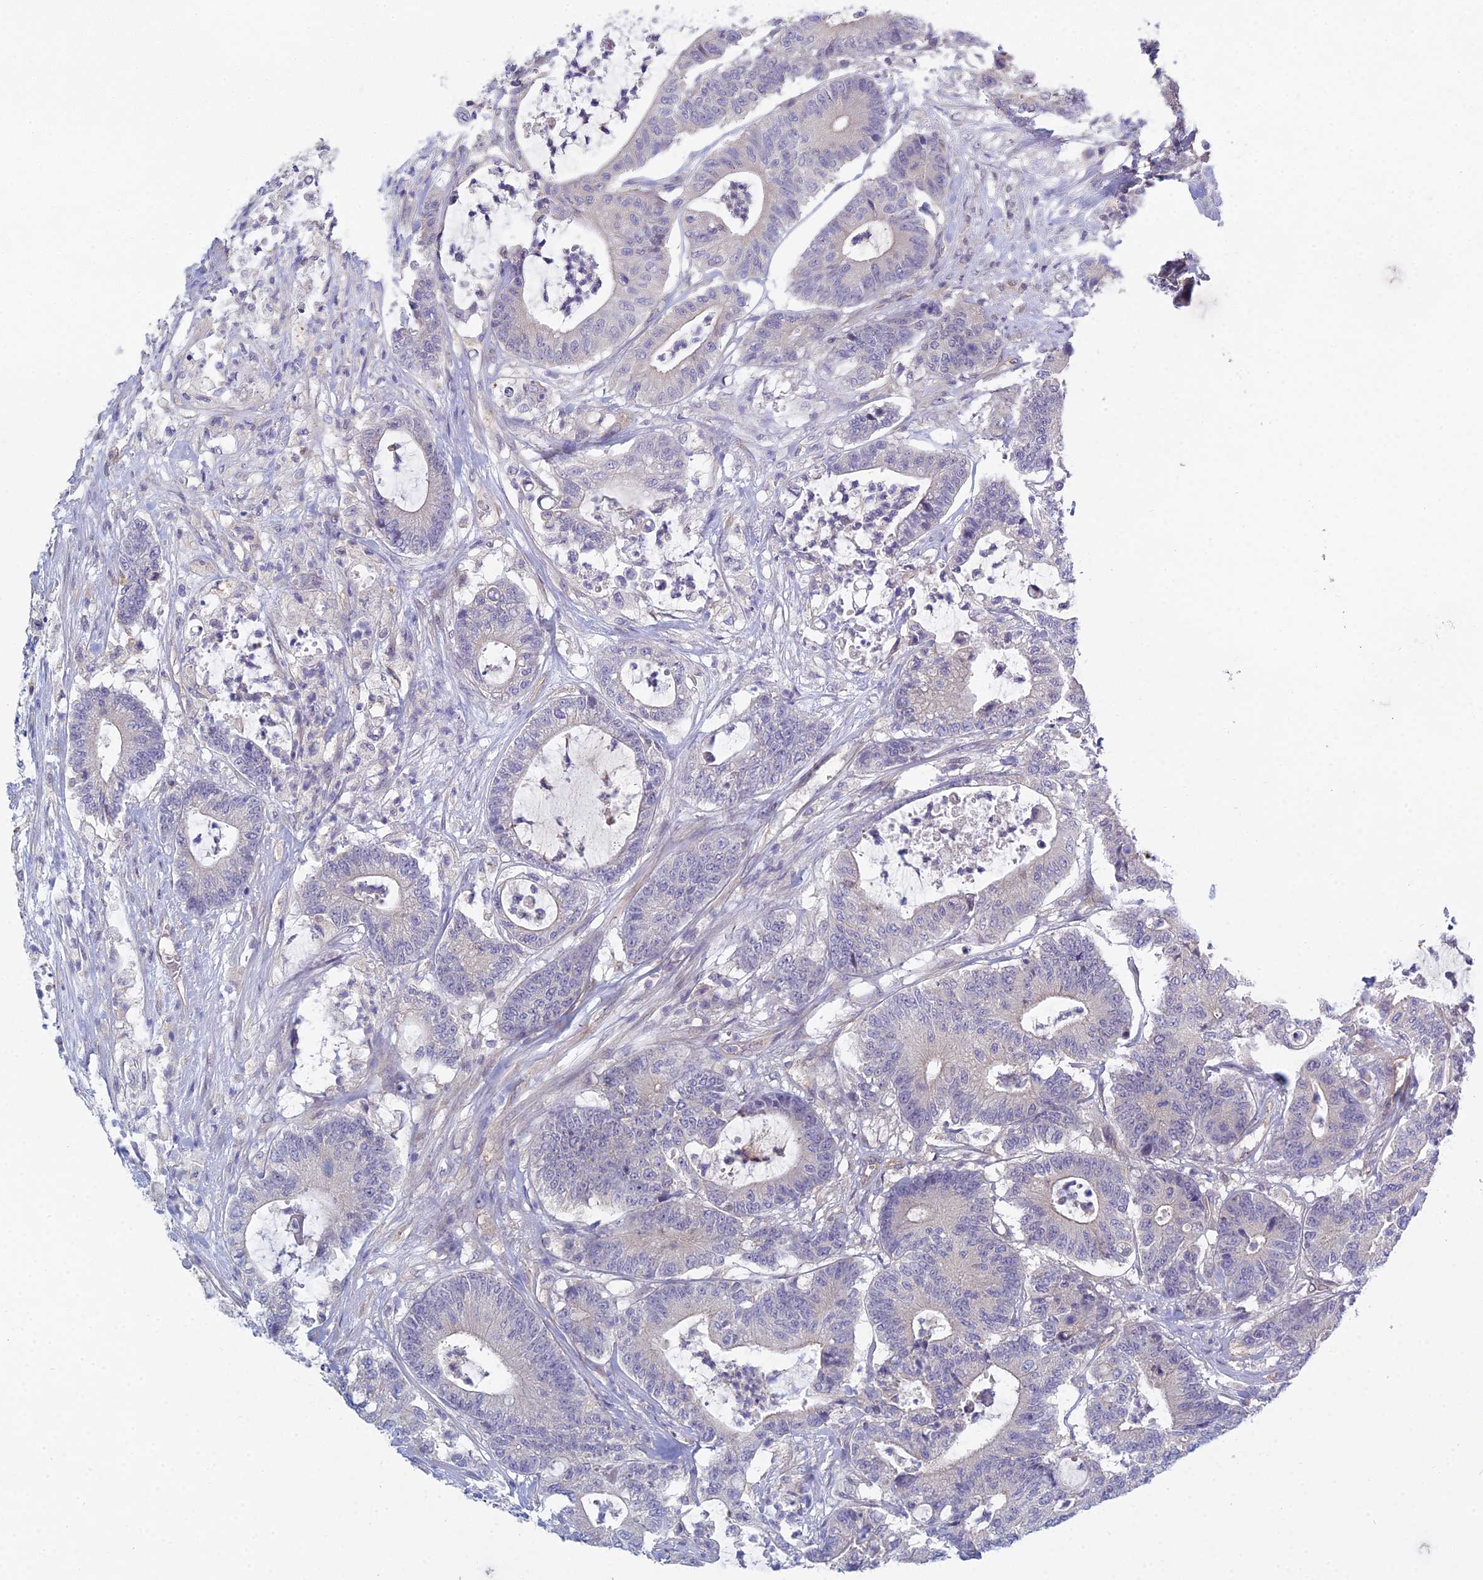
{"staining": {"intensity": "negative", "quantity": "none", "location": "none"}, "tissue": "colorectal cancer", "cell_type": "Tumor cells", "image_type": "cancer", "snomed": [{"axis": "morphology", "description": "Adenocarcinoma, NOS"}, {"axis": "topography", "description": "Colon"}], "caption": "High power microscopy image of an IHC micrograph of colorectal cancer (adenocarcinoma), revealing no significant positivity in tumor cells.", "gene": "METTL26", "patient": {"sex": "female", "age": 84}}